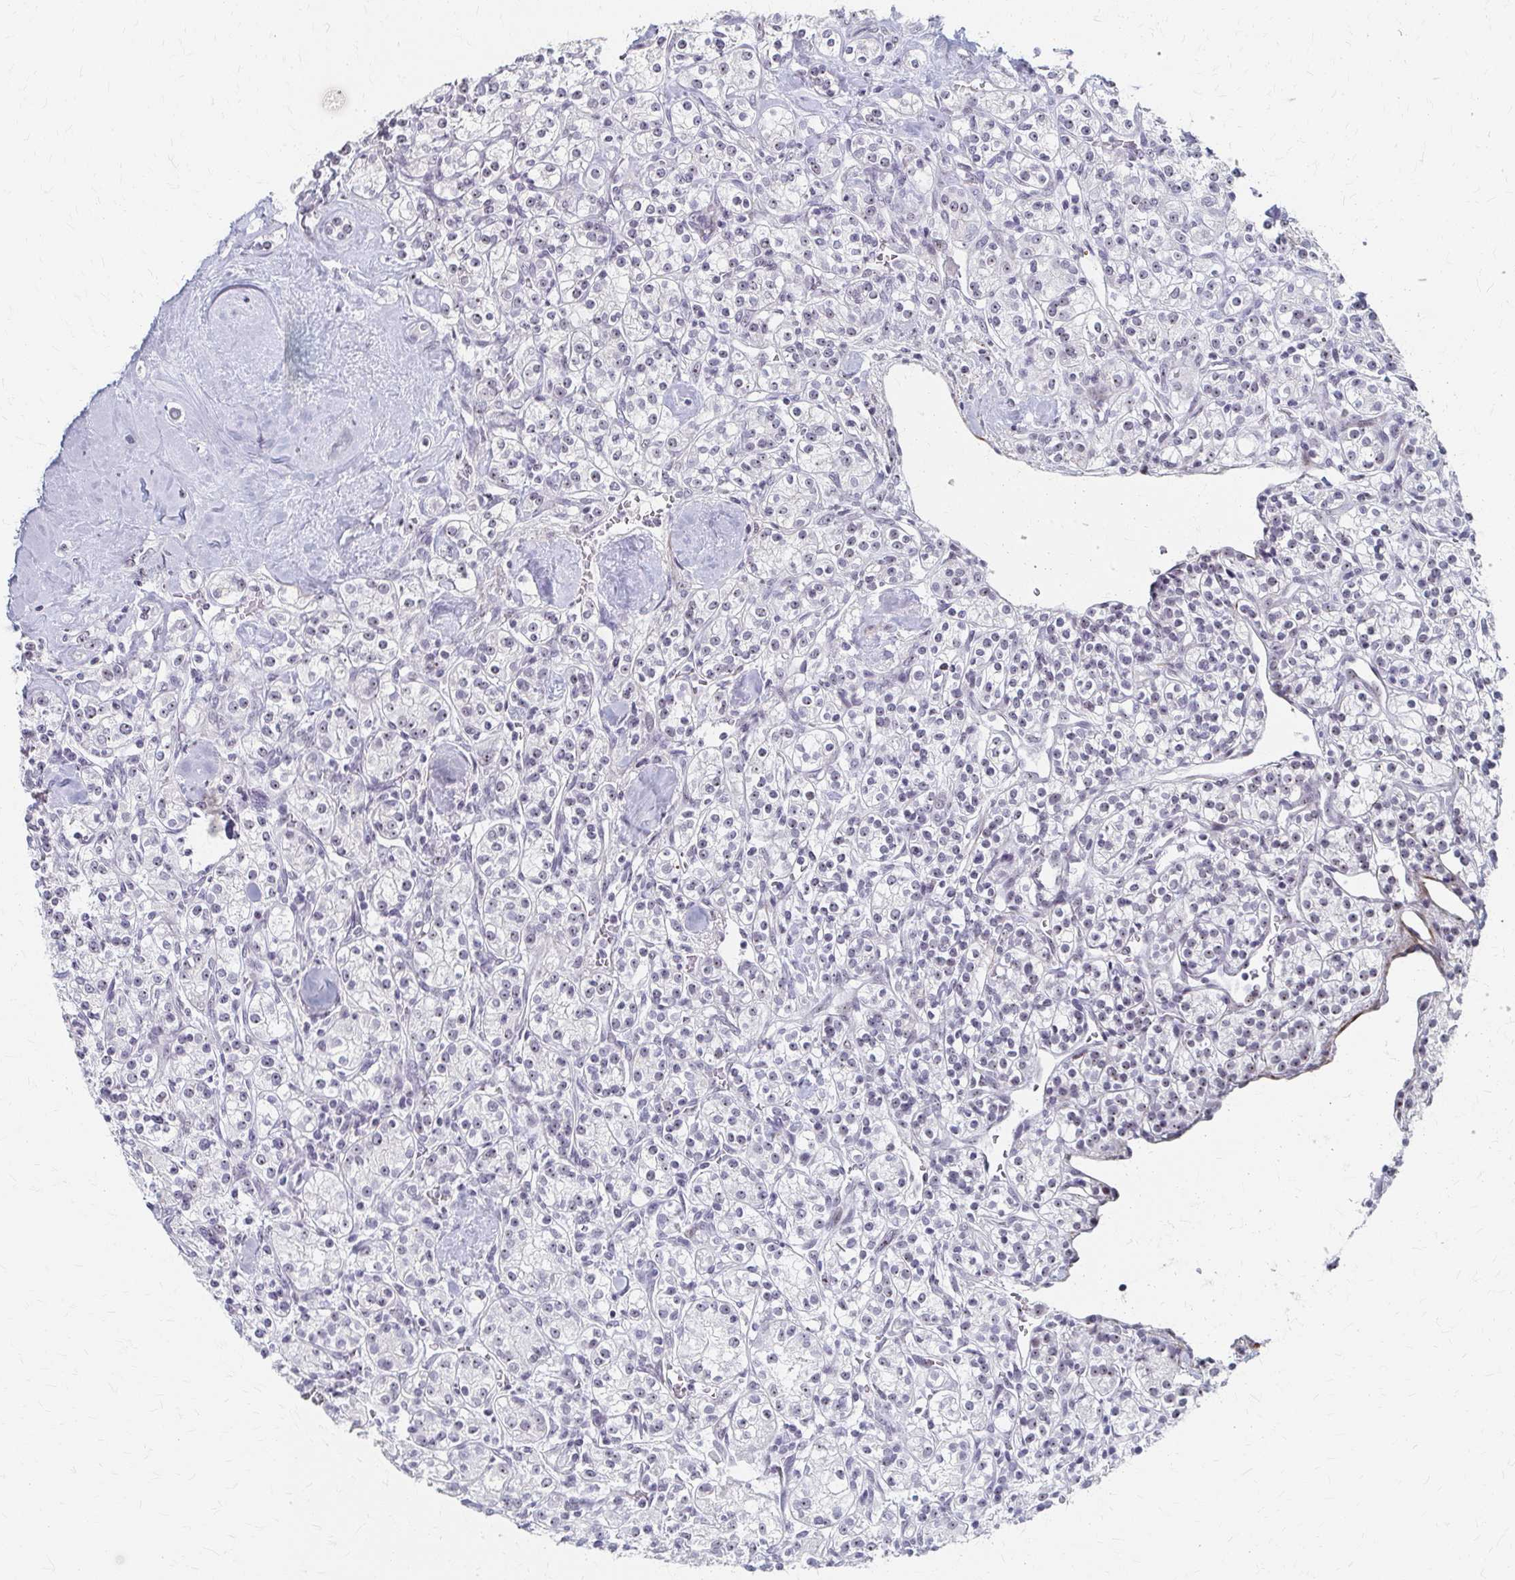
{"staining": {"intensity": "negative", "quantity": "none", "location": "none"}, "tissue": "renal cancer", "cell_type": "Tumor cells", "image_type": "cancer", "snomed": [{"axis": "morphology", "description": "Adenocarcinoma, NOS"}, {"axis": "topography", "description": "Kidney"}], "caption": "Tumor cells show no significant expression in adenocarcinoma (renal). (DAB immunohistochemistry, high magnification).", "gene": "PES1", "patient": {"sex": "male", "age": 77}}